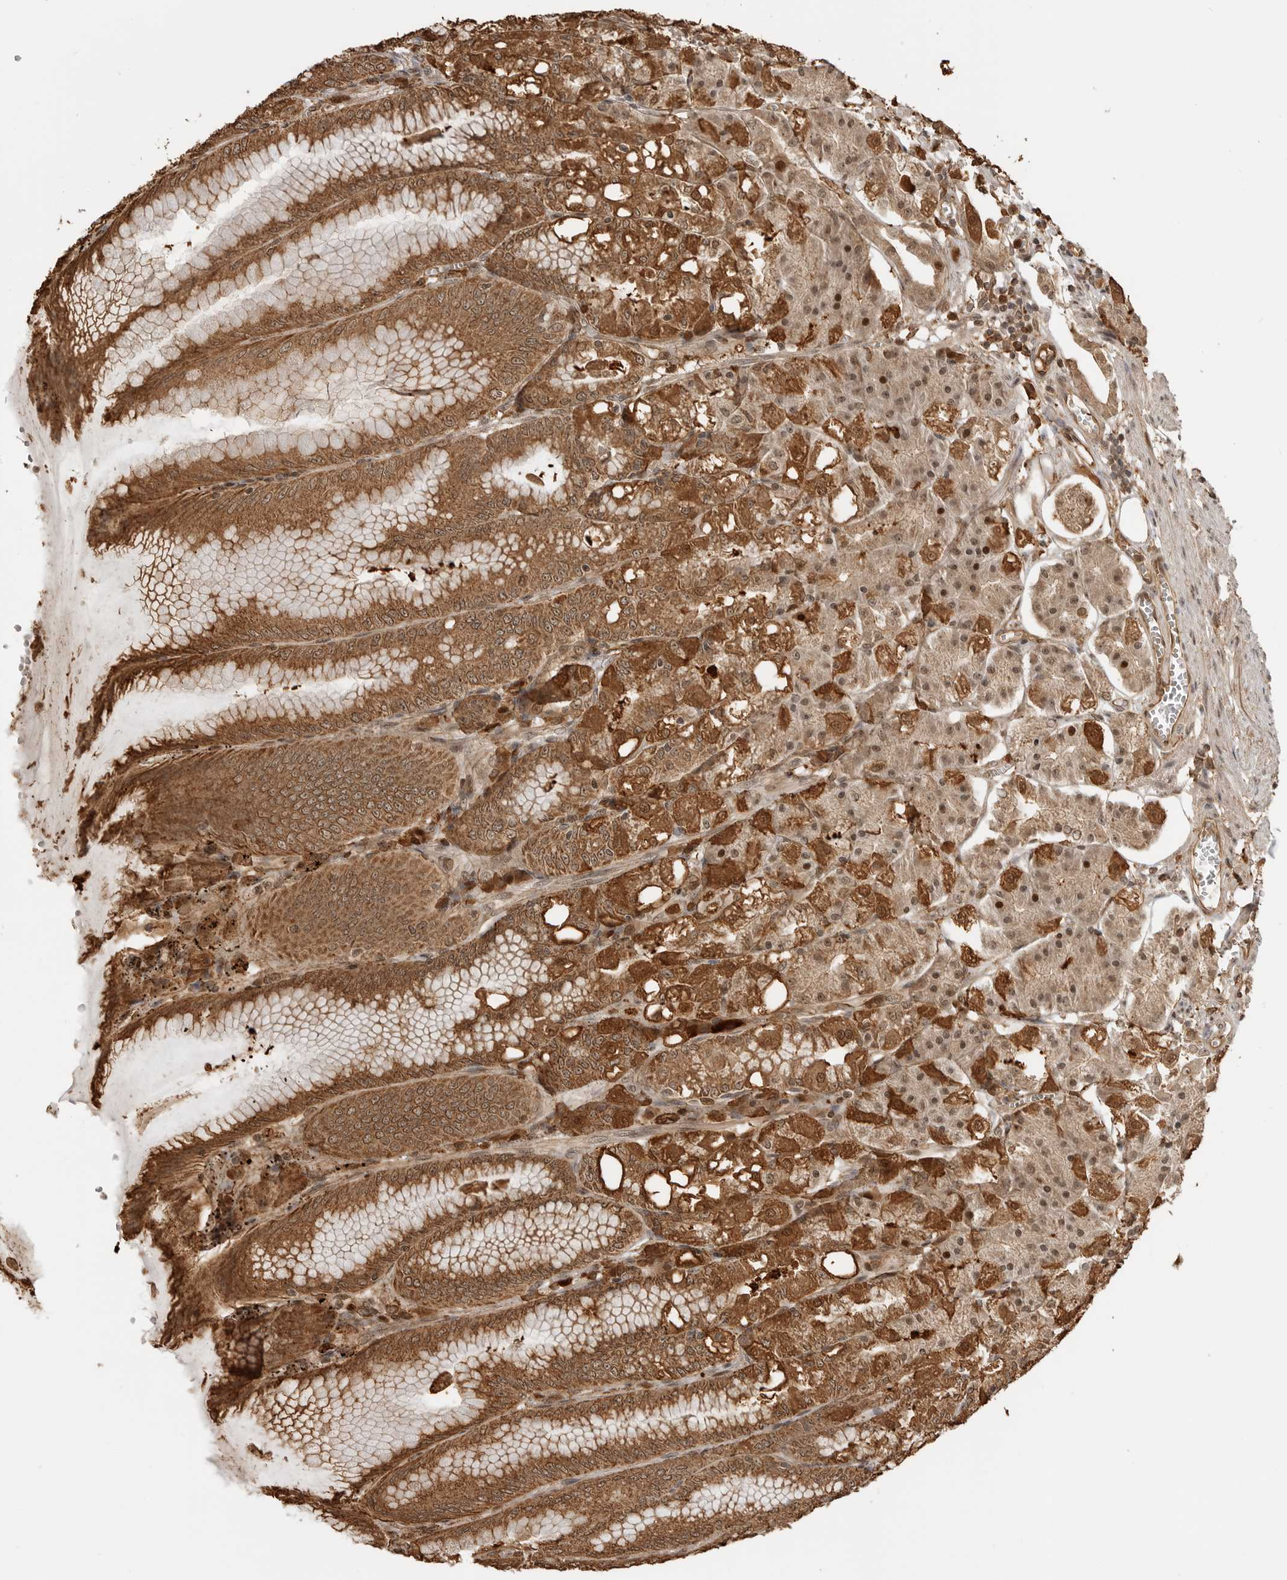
{"staining": {"intensity": "strong", "quantity": ">75%", "location": "cytoplasmic/membranous,nuclear"}, "tissue": "stomach", "cell_type": "Glandular cells", "image_type": "normal", "snomed": [{"axis": "morphology", "description": "Normal tissue, NOS"}, {"axis": "topography", "description": "Stomach, lower"}], "caption": "Immunohistochemistry (IHC) of benign stomach shows high levels of strong cytoplasmic/membranous,nuclear staining in approximately >75% of glandular cells.", "gene": "BMP2K", "patient": {"sex": "male", "age": 71}}